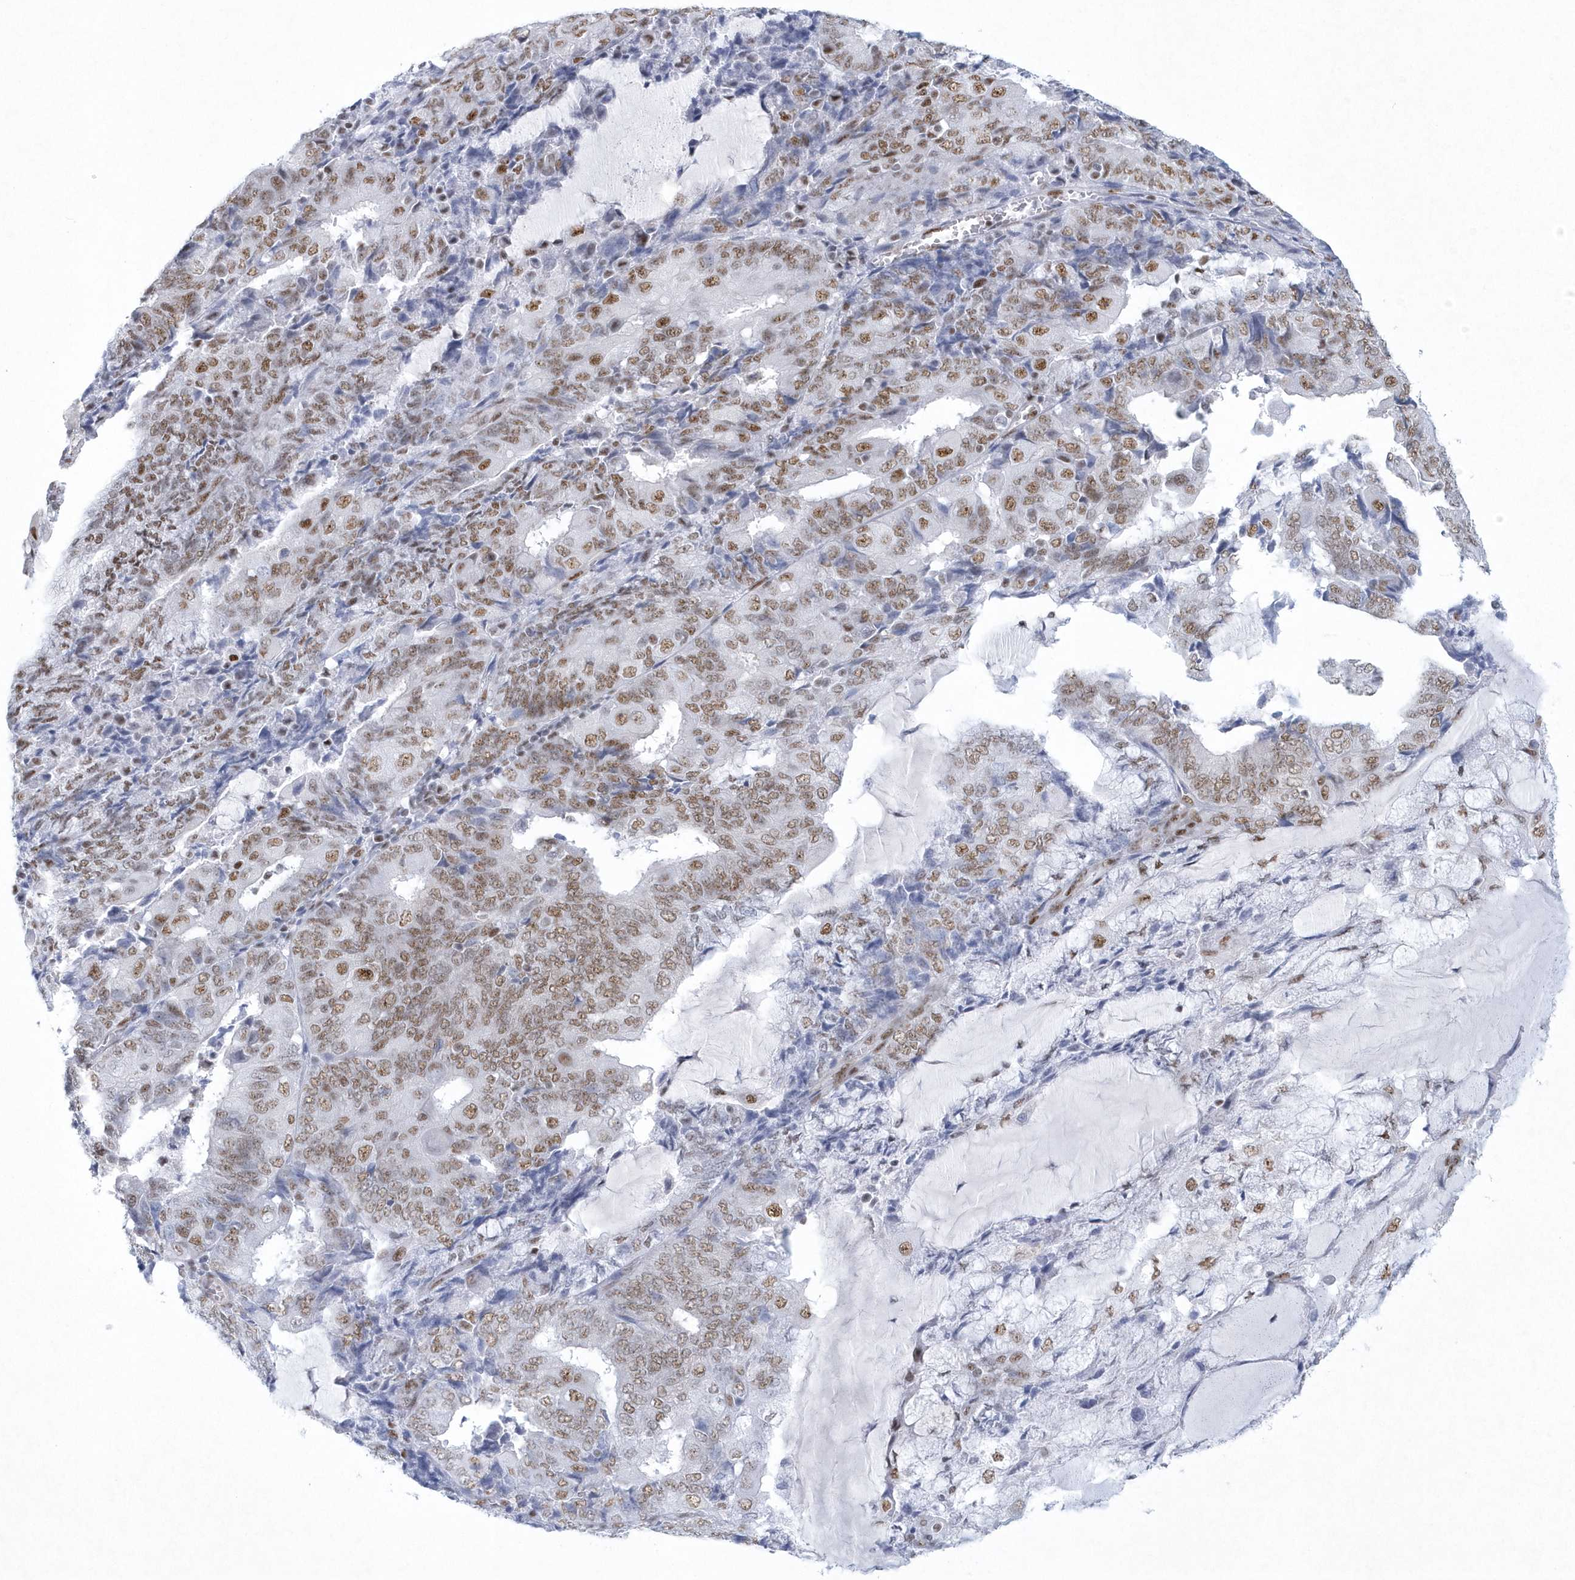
{"staining": {"intensity": "moderate", "quantity": "25%-75%", "location": "nuclear"}, "tissue": "endometrial cancer", "cell_type": "Tumor cells", "image_type": "cancer", "snomed": [{"axis": "morphology", "description": "Adenocarcinoma, NOS"}, {"axis": "topography", "description": "Endometrium"}], "caption": "Tumor cells demonstrate moderate nuclear positivity in about 25%-75% of cells in adenocarcinoma (endometrial).", "gene": "DCLRE1A", "patient": {"sex": "female", "age": 81}}